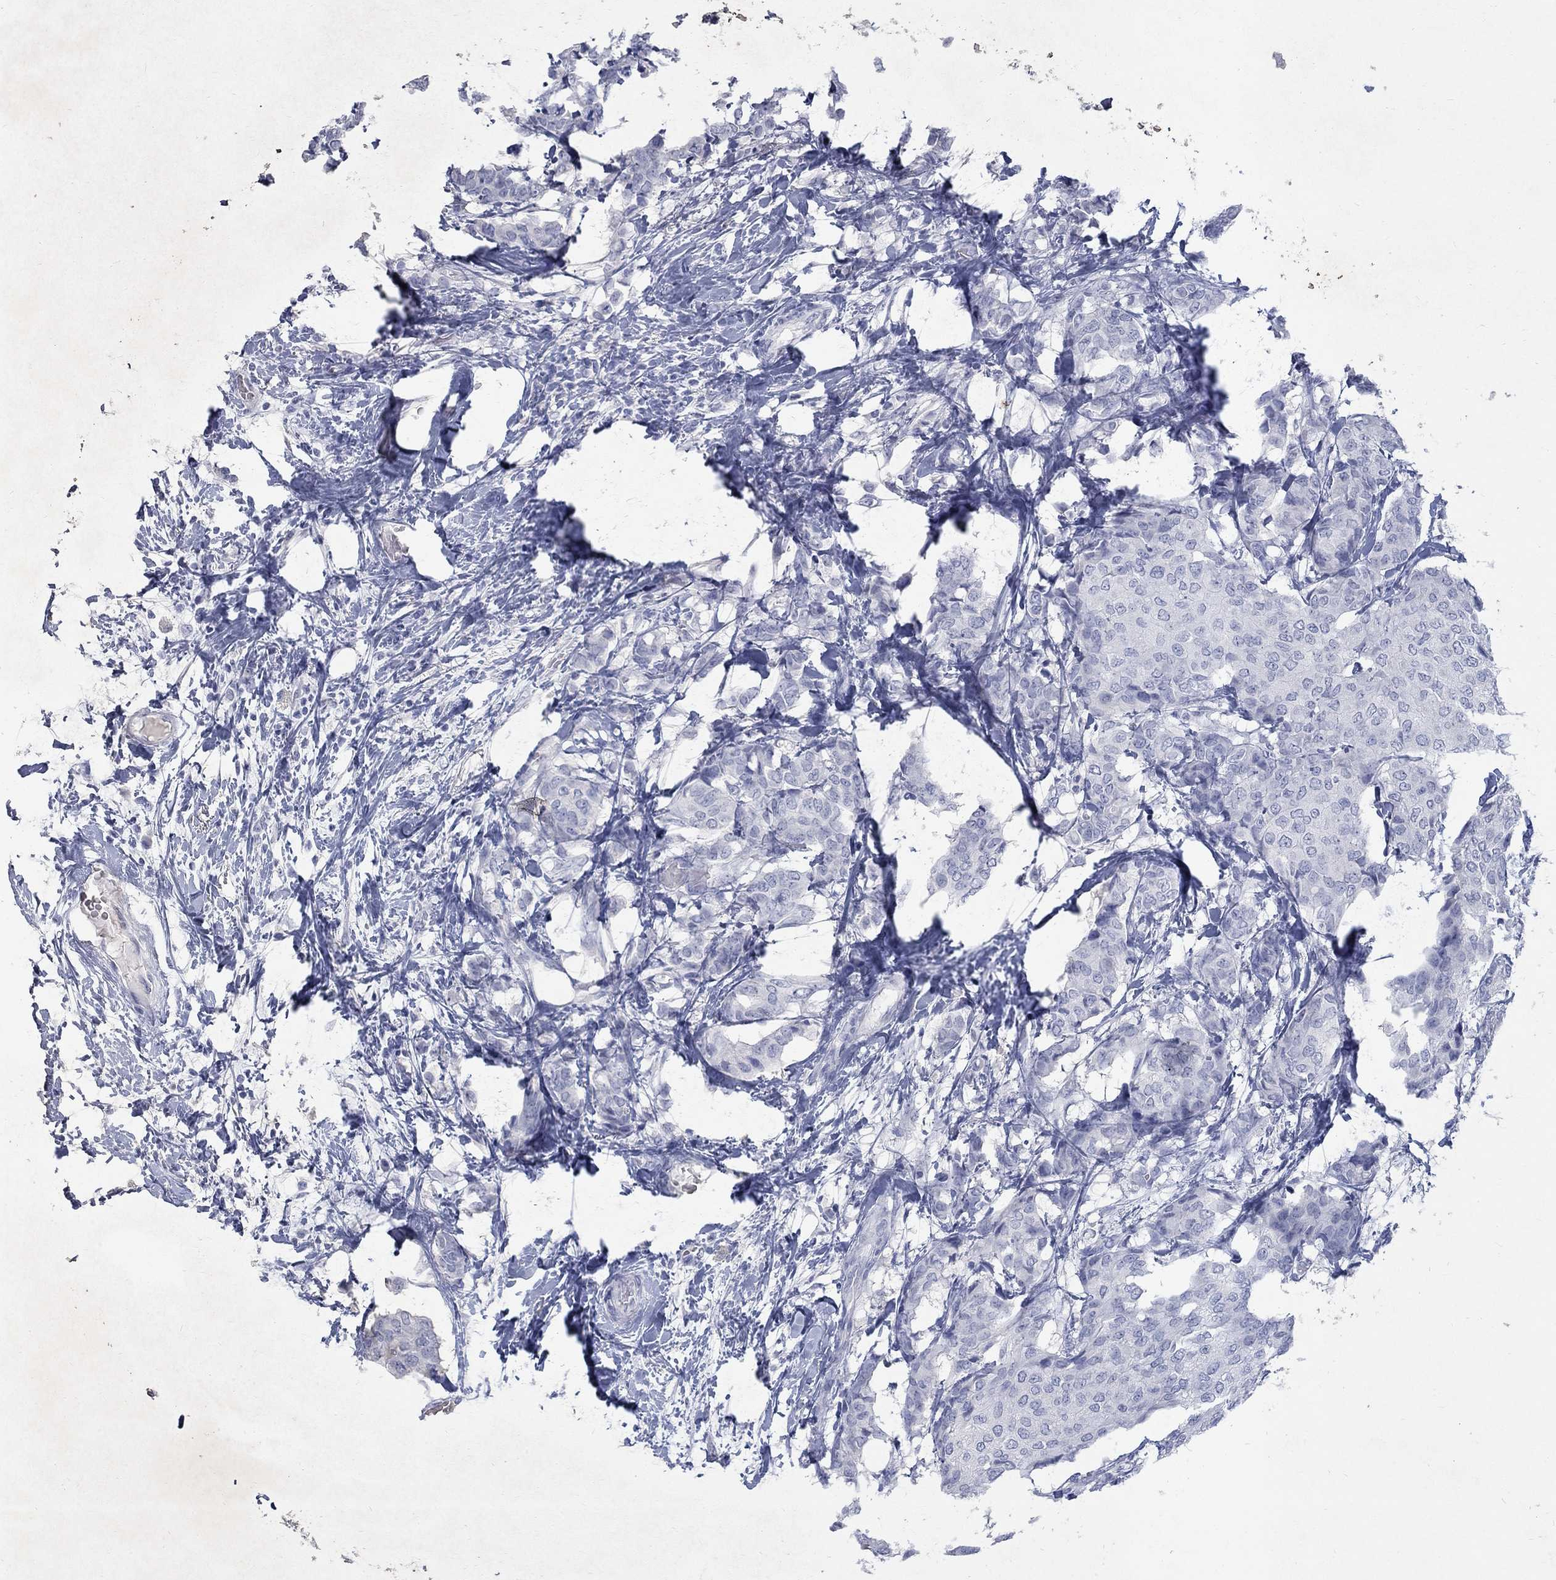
{"staining": {"intensity": "negative", "quantity": "none", "location": "none"}, "tissue": "breast cancer", "cell_type": "Tumor cells", "image_type": "cancer", "snomed": [{"axis": "morphology", "description": "Duct carcinoma"}, {"axis": "topography", "description": "Breast"}], "caption": "High power microscopy micrograph of an immunohistochemistry photomicrograph of breast cancer, revealing no significant staining in tumor cells. Brightfield microscopy of immunohistochemistry stained with DAB (3,3'-diaminobenzidine) (brown) and hematoxylin (blue), captured at high magnification.", "gene": "RFTN2", "patient": {"sex": "female", "age": 75}}